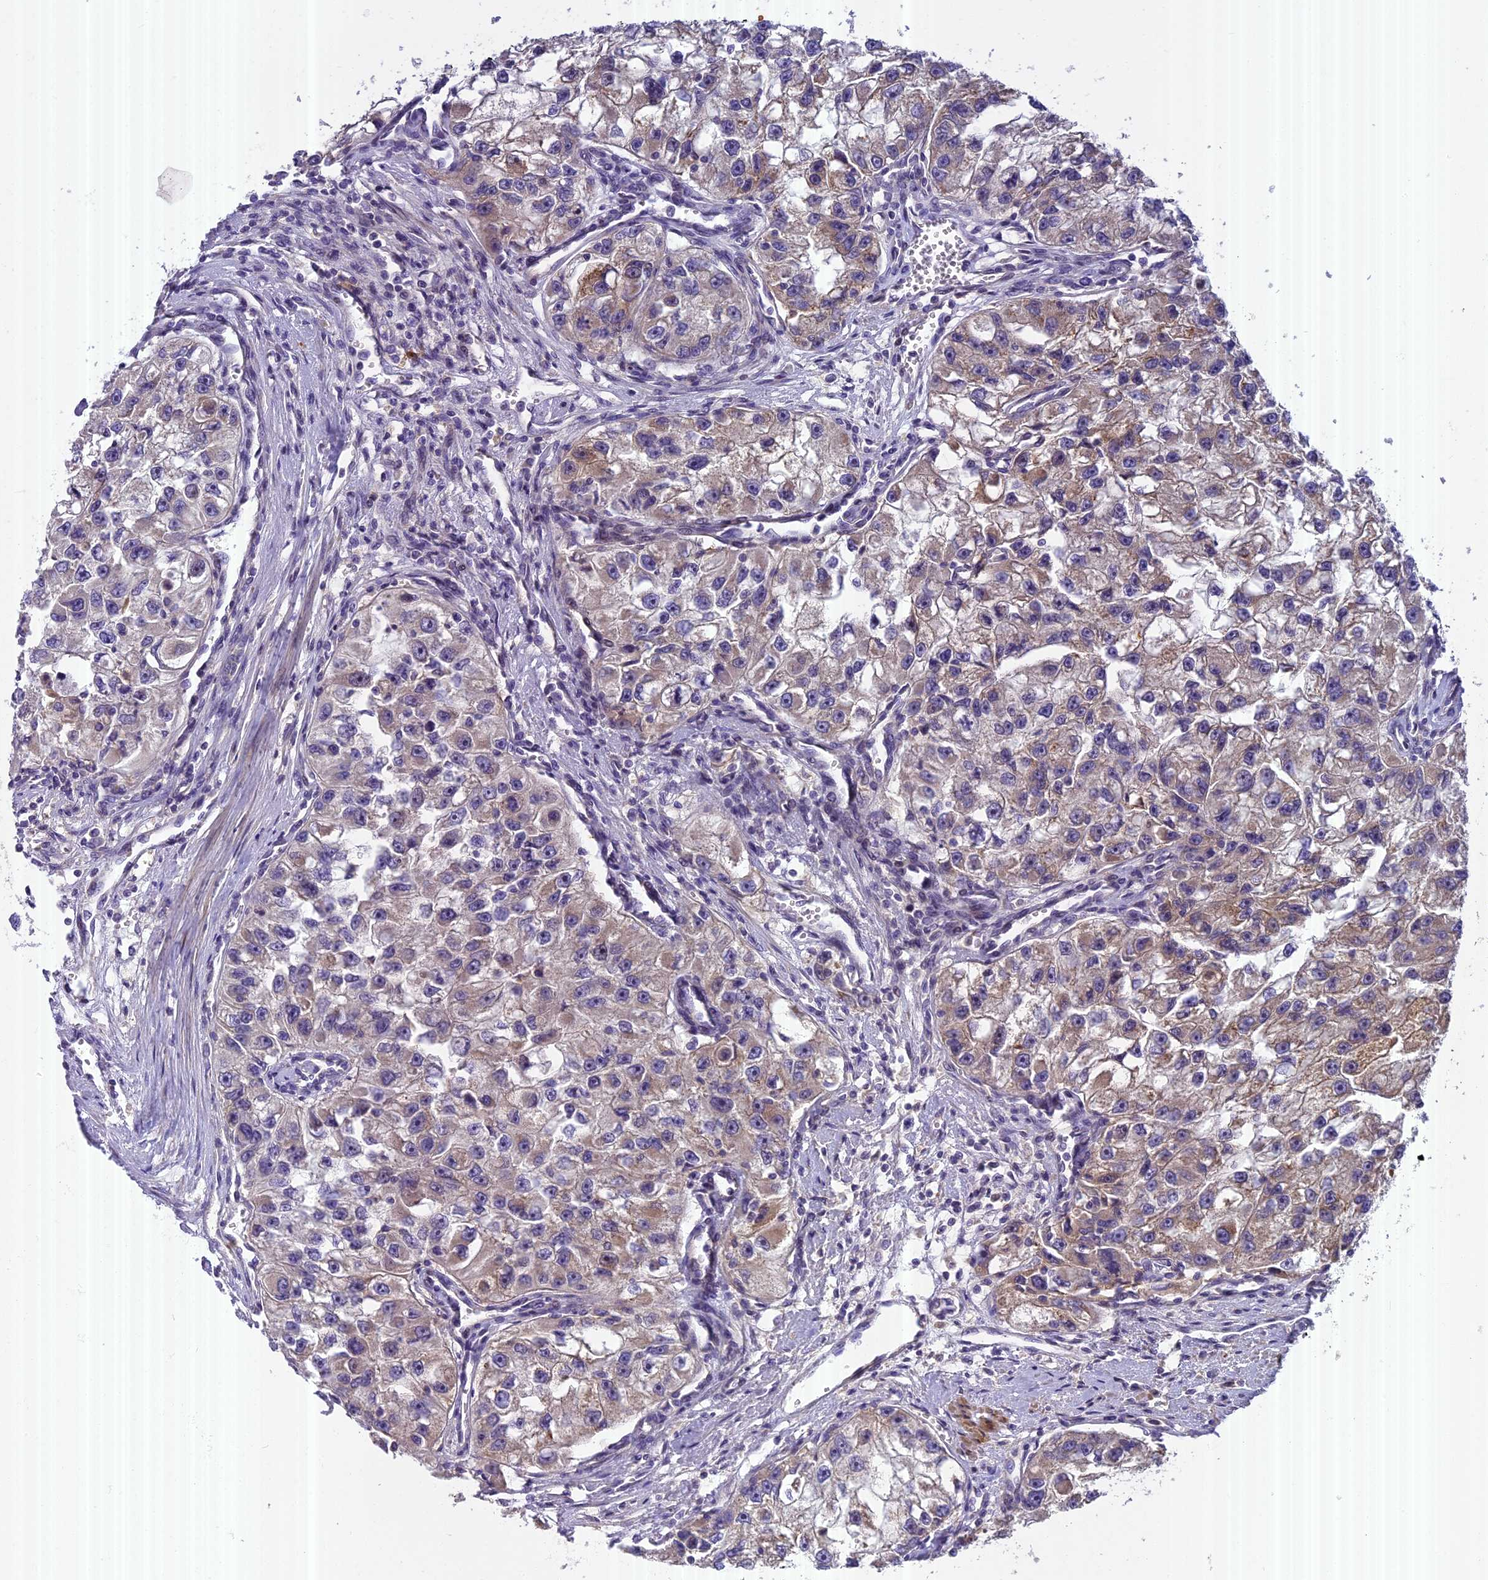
{"staining": {"intensity": "moderate", "quantity": "25%-75%", "location": "cytoplasmic/membranous"}, "tissue": "renal cancer", "cell_type": "Tumor cells", "image_type": "cancer", "snomed": [{"axis": "morphology", "description": "Adenocarcinoma, NOS"}, {"axis": "topography", "description": "Kidney"}], "caption": "Brown immunohistochemical staining in human adenocarcinoma (renal) exhibits moderate cytoplasmic/membranous expression in approximately 25%-75% of tumor cells.", "gene": "FAM98C", "patient": {"sex": "male", "age": 63}}